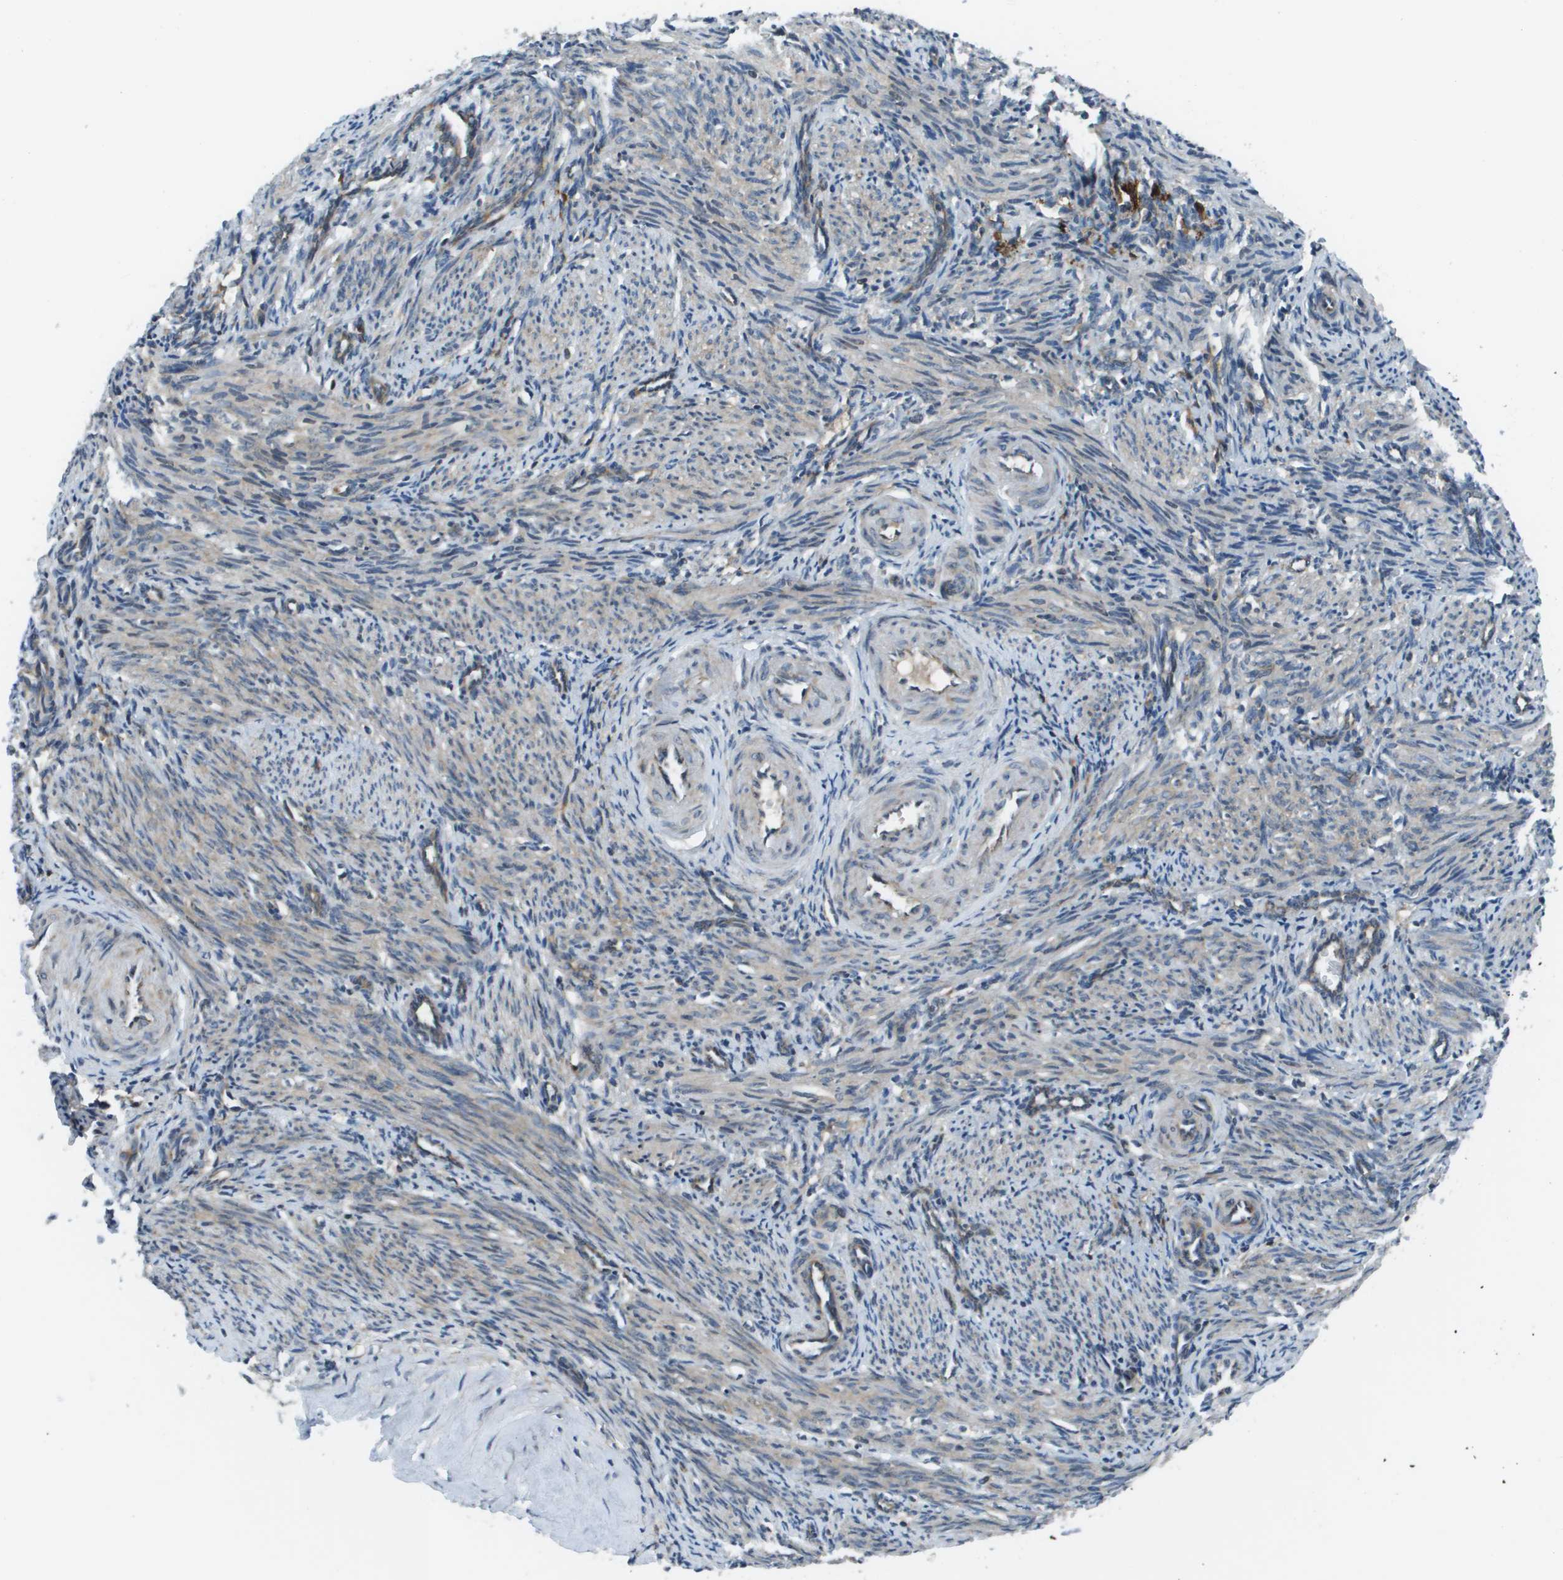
{"staining": {"intensity": "weak", "quantity": ">75%", "location": "cytoplasmic/membranous"}, "tissue": "smooth muscle", "cell_type": "Smooth muscle cells", "image_type": "normal", "snomed": [{"axis": "morphology", "description": "Normal tissue, NOS"}, {"axis": "topography", "description": "Endometrium"}], "caption": "Protein expression analysis of benign smooth muscle displays weak cytoplasmic/membranous staining in approximately >75% of smooth muscle cells.", "gene": "EIF3B", "patient": {"sex": "female", "age": 33}}